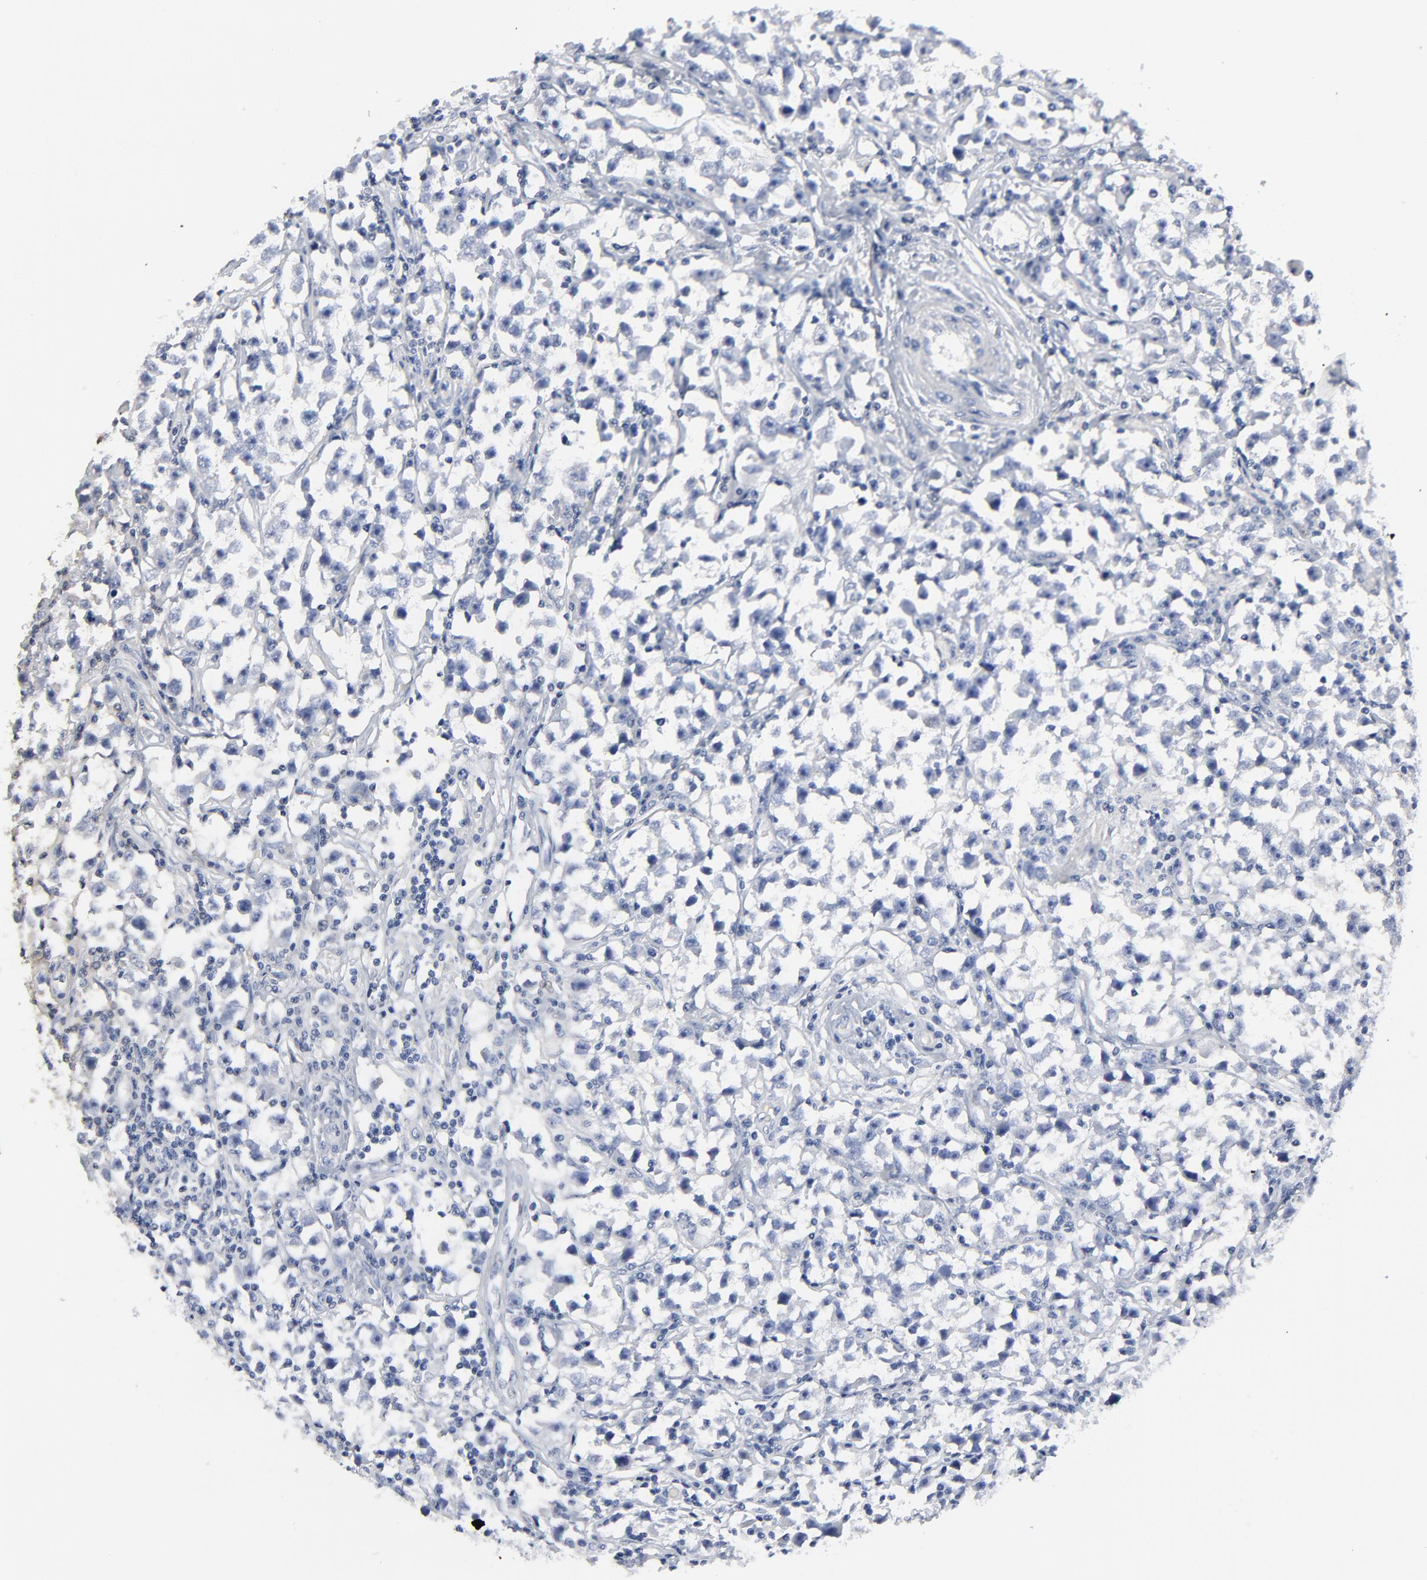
{"staining": {"intensity": "negative", "quantity": "none", "location": "none"}, "tissue": "testis cancer", "cell_type": "Tumor cells", "image_type": "cancer", "snomed": [{"axis": "morphology", "description": "Seminoma, NOS"}, {"axis": "topography", "description": "Testis"}], "caption": "Protein analysis of testis cancer demonstrates no significant expression in tumor cells.", "gene": "SKAP1", "patient": {"sex": "male", "age": 33}}